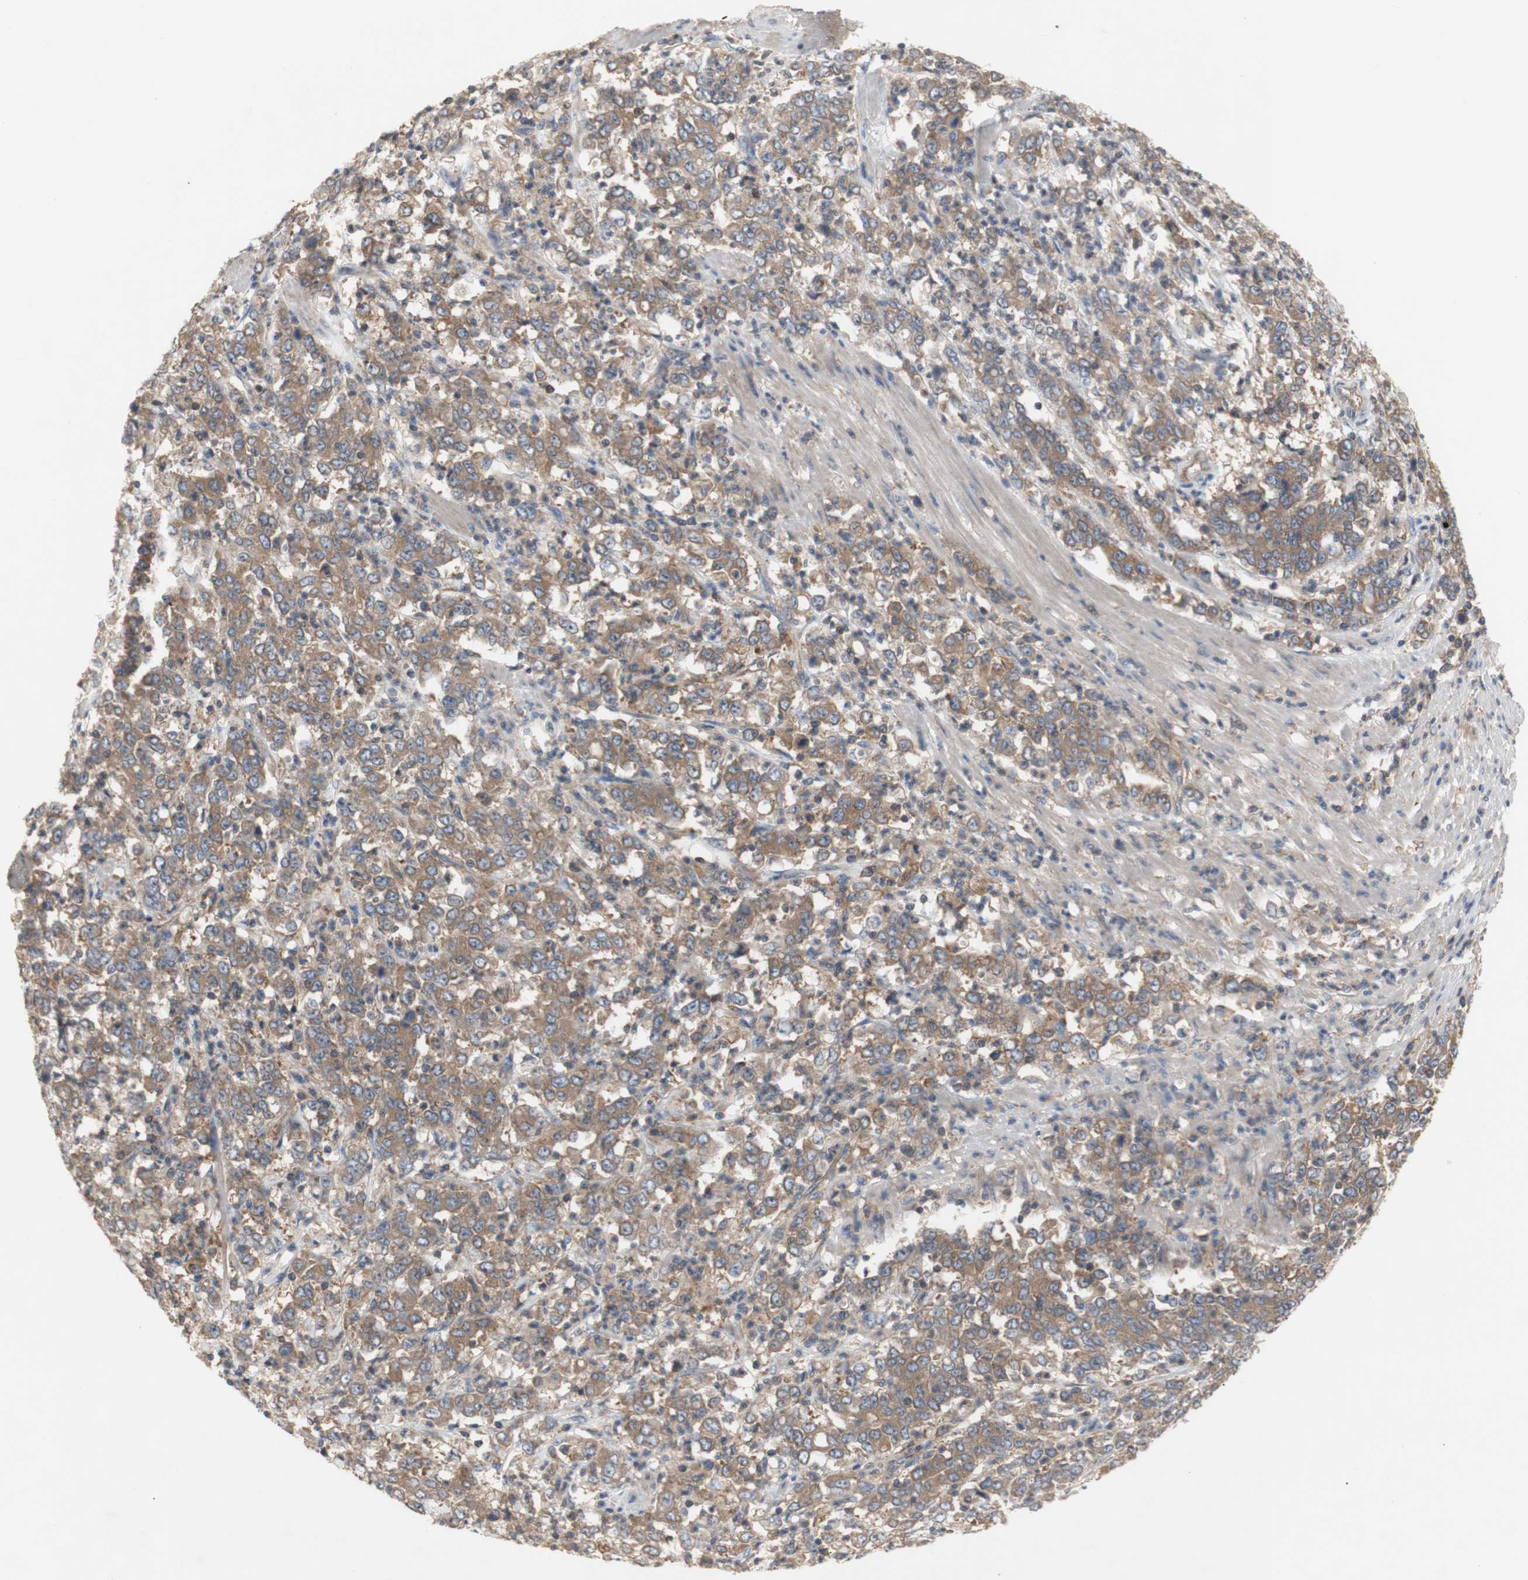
{"staining": {"intensity": "moderate", "quantity": ">75%", "location": "cytoplasmic/membranous"}, "tissue": "stomach cancer", "cell_type": "Tumor cells", "image_type": "cancer", "snomed": [{"axis": "morphology", "description": "Adenocarcinoma, NOS"}, {"axis": "topography", "description": "Stomach, lower"}], "caption": "Human stomach adenocarcinoma stained for a protein (brown) reveals moderate cytoplasmic/membranous positive positivity in approximately >75% of tumor cells.", "gene": "IKBKG", "patient": {"sex": "female", "age": 71}}